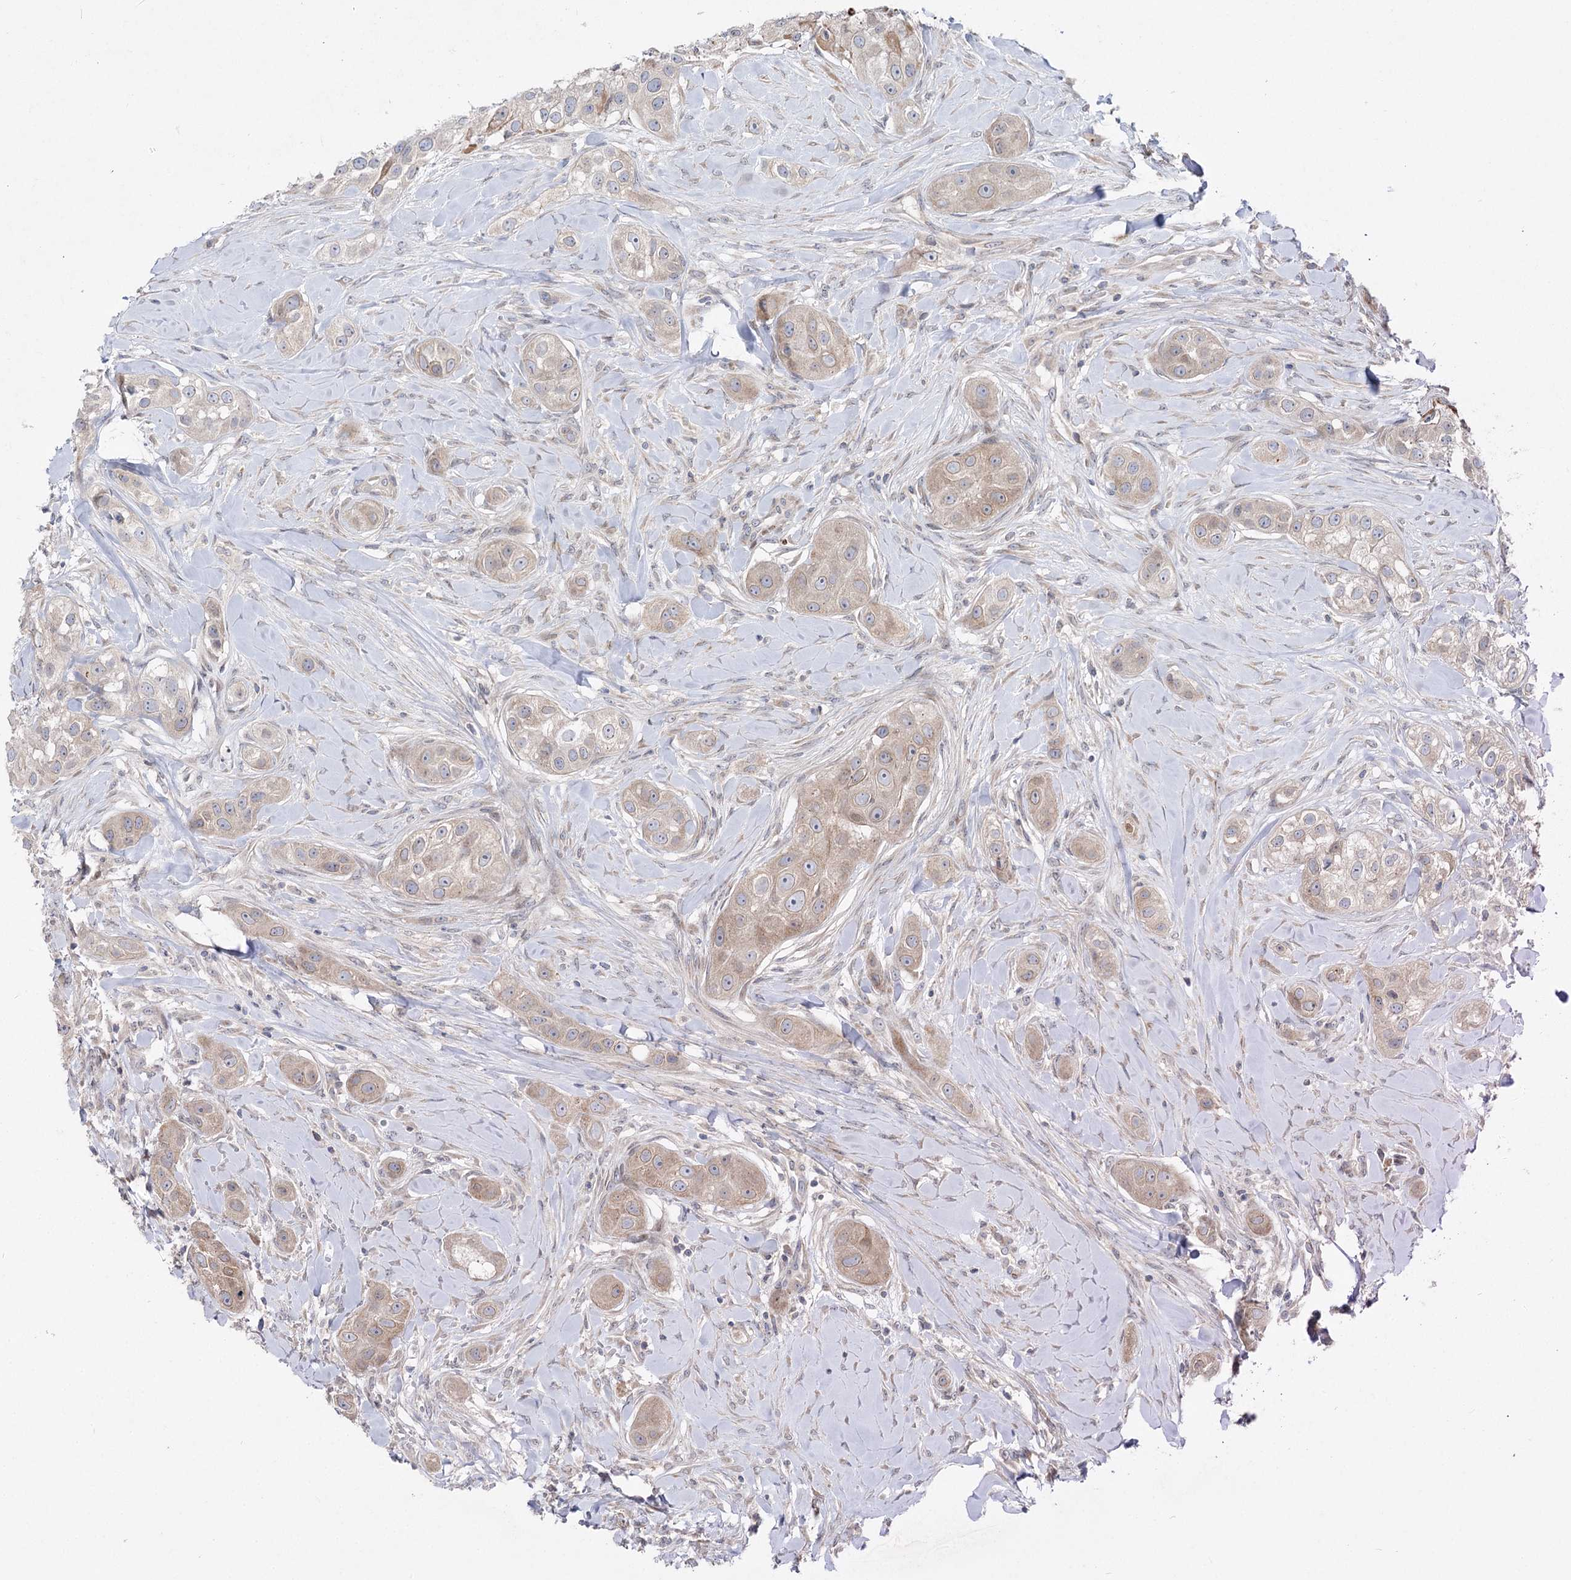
{"staining": {"intensity": "moderate", "quantity": ">75%", "location": "cytoplasmic/membranous"}, "tissue": "head and neck cancer", "cell_type": "Tumor cells", "image_type": "cancer", "snomed": [{"axis": "morphology", "description": "Normal tissue, NOS"}, {"axis": "morphology", "description": "Squamous cell carcinoma, NOS"}, {"axis": "topography", "description": "Skeletal muscle"}, {"axis": "topography", "description": "Head-Neck"}], "caption": "Brown immunohistochemical staining in head and neck squamous cell carcinoma shows moderate cytoplasmic/membranous staining in approximately >75% of tumor cells.", "gene": "SH3BP5L", "patient": {"sex": "male", "age": 51}}